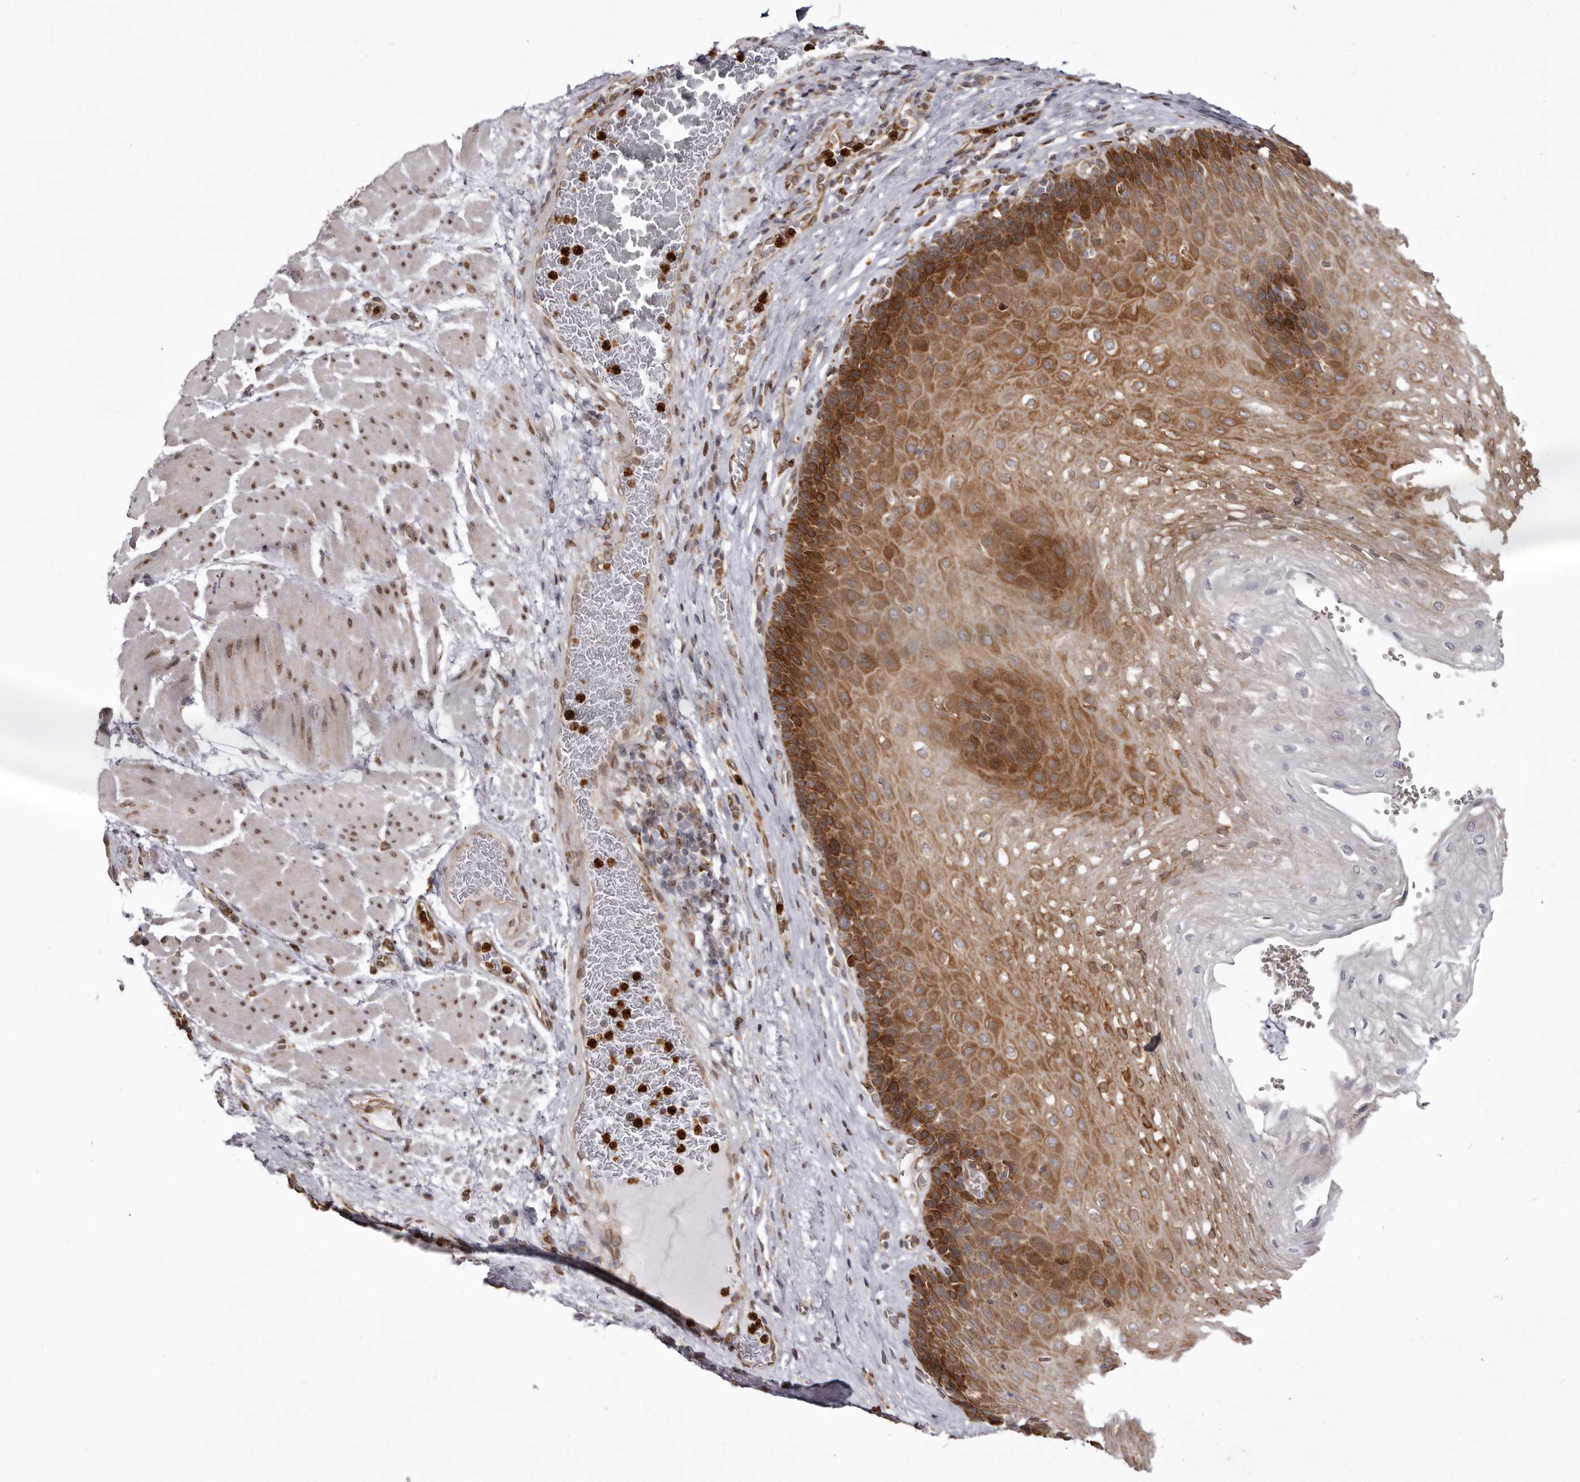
{"staining": {"intensity": "moderate", "quantity": ">75%", "location": "cytoplasmic/membranous"}, "tissue": "esophagus", "cell_type": "Squamous epithelial cells", "image_type": "normal", "snomed": [{"axis": "morphology", "description": "Normal tissue, NOS"}, {"axis": "topography", "description": "Esophagus"}], "caption": "Protein staining of benign esophagus displays moderate cytoplasmic/membranous expression in approximately >75% of squamous epithelial cells.", "gene": "C4orf3", "patient": {"sex": "female", "age": 66}}